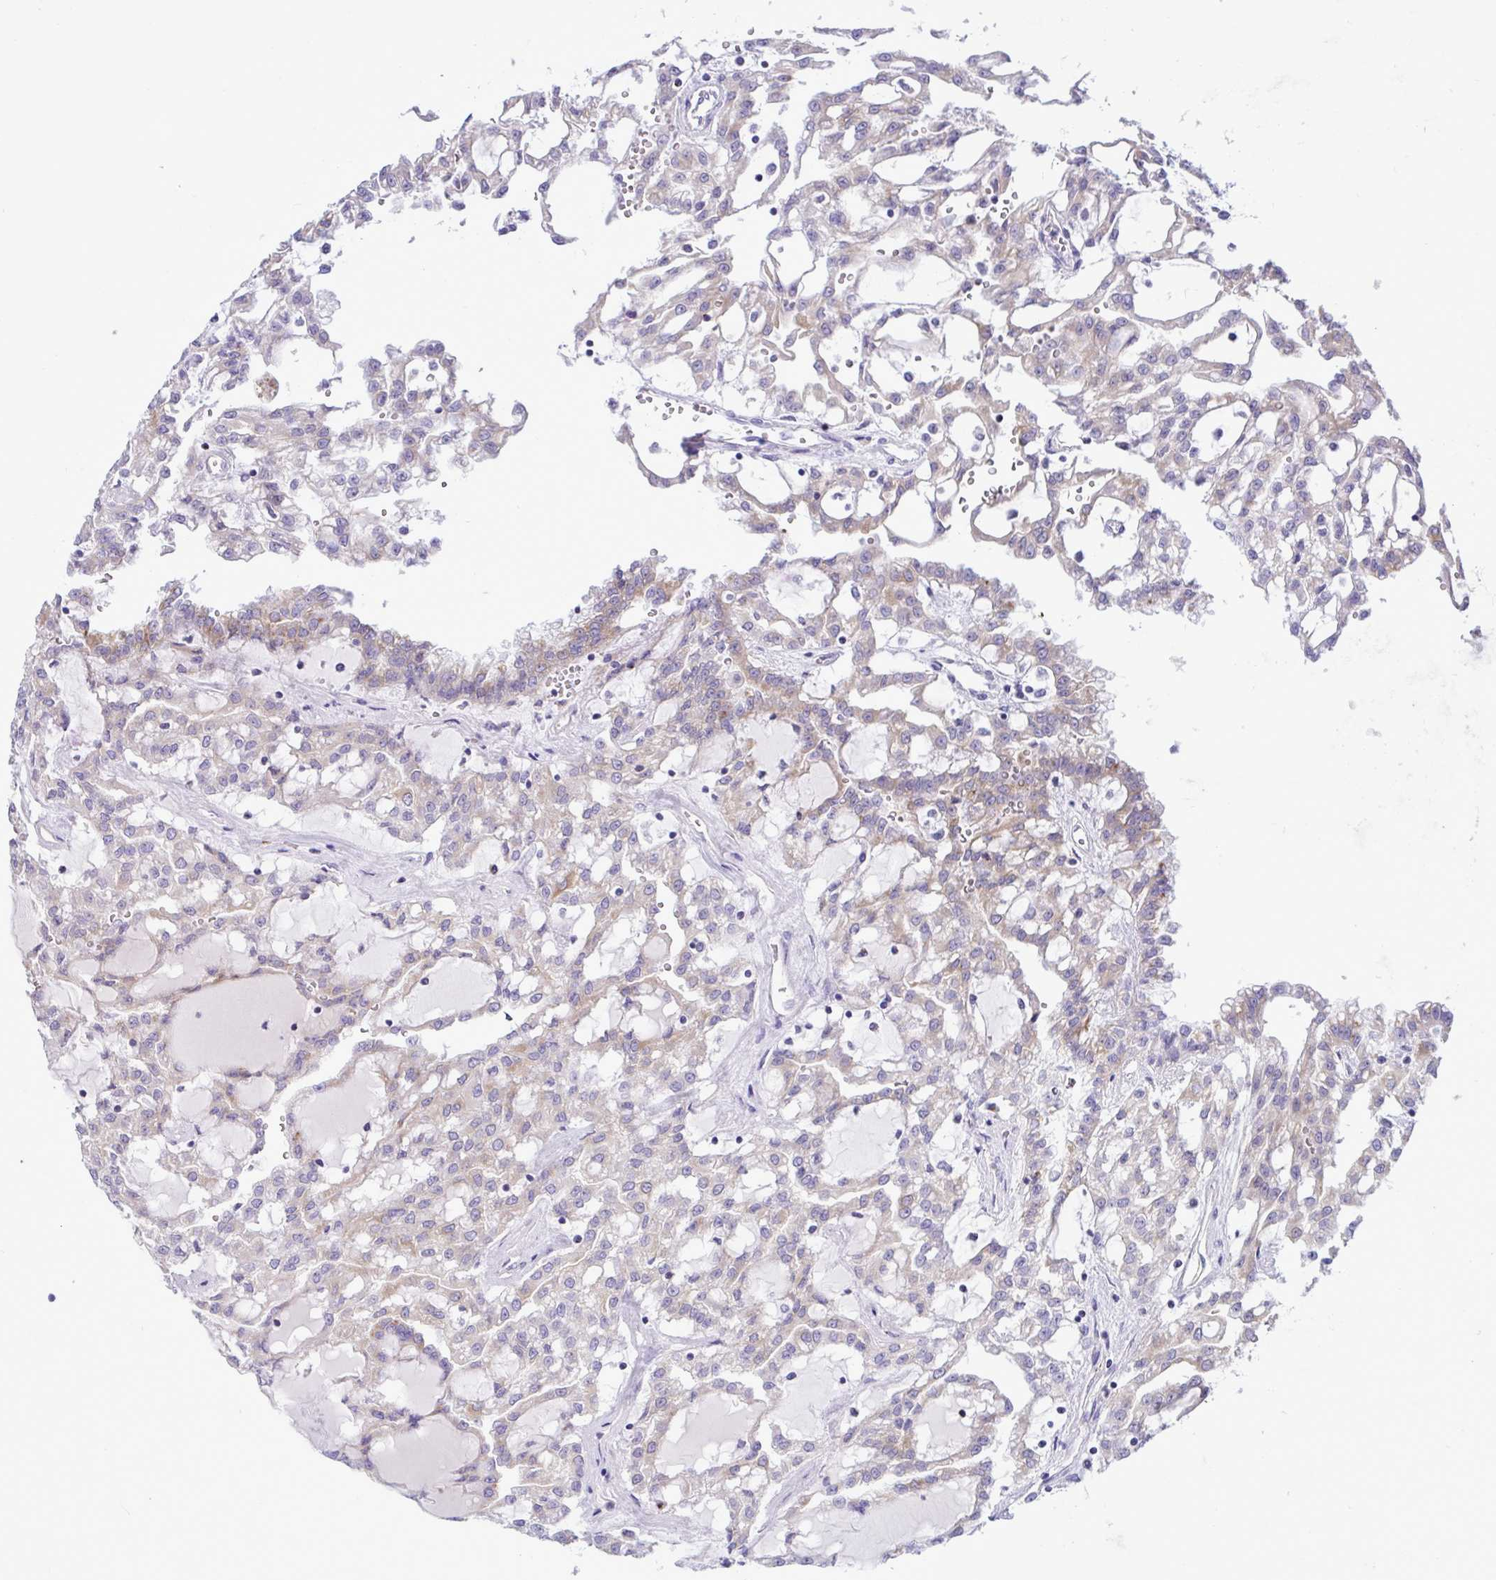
{"staining": {"intensity": "weak", "quantity": "<25%", "location": "cytoplasmic/membranous"}, "tissue": "renal cancer", "cell_type": "Tumor cells", "image_type": "cancer", "snomed": [{"axis": "morphology", "description": "Adenocarcinoma, NOS"}, {"axis": "topography", "description": "Kidney"}], "caption": "Immunohistochemical staining of renal cancer (adenocarcinoma) demonstrates no significant staining in tumor cells.", "gene": "SREBF1", "patient": {"sex": "male", "age": 63}}